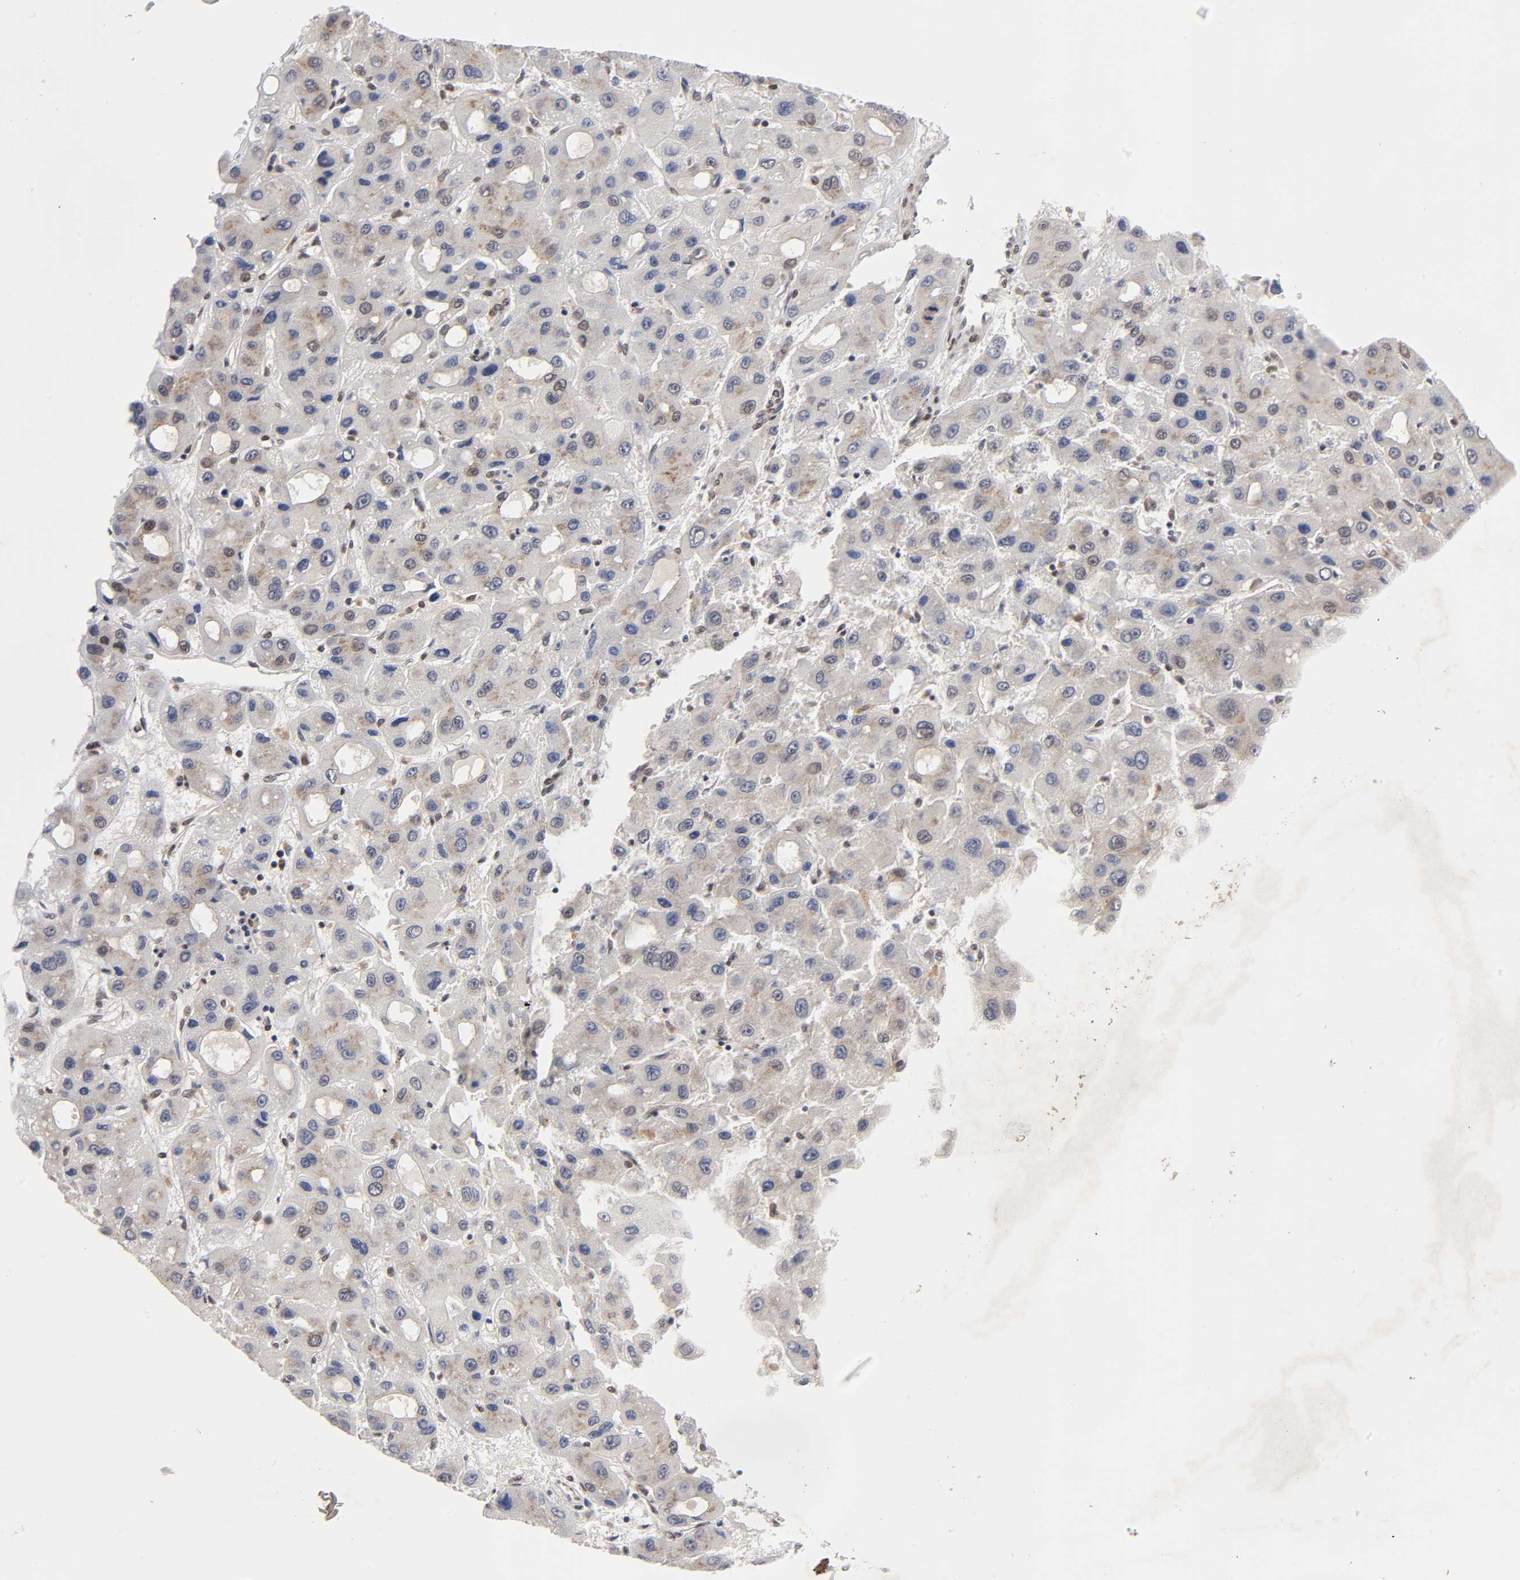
{"staining": {"intensity": "moderate", "quantity": ">75%", "location": "cytoplasmic/membranous,nuclear"}, "tissue": "liver cancer", "cell_type": "Tumor cells", "image_type": "cancer", "snomed": [{"axis": "morphology", "description": "Carcinoma, Hepatocellular, NOS"}, {"axis": "topography", "description": "Liver"}], "caption": "There is medium levels of moderate cytoplasmic/membranous and nuclear expression in tumor cells of liver hepatocellular carcinoma, as demonstrated by immunohistochemical staining (brown color).", "gene": "EP300", "patient": {"sex": "male", "age": 55}}